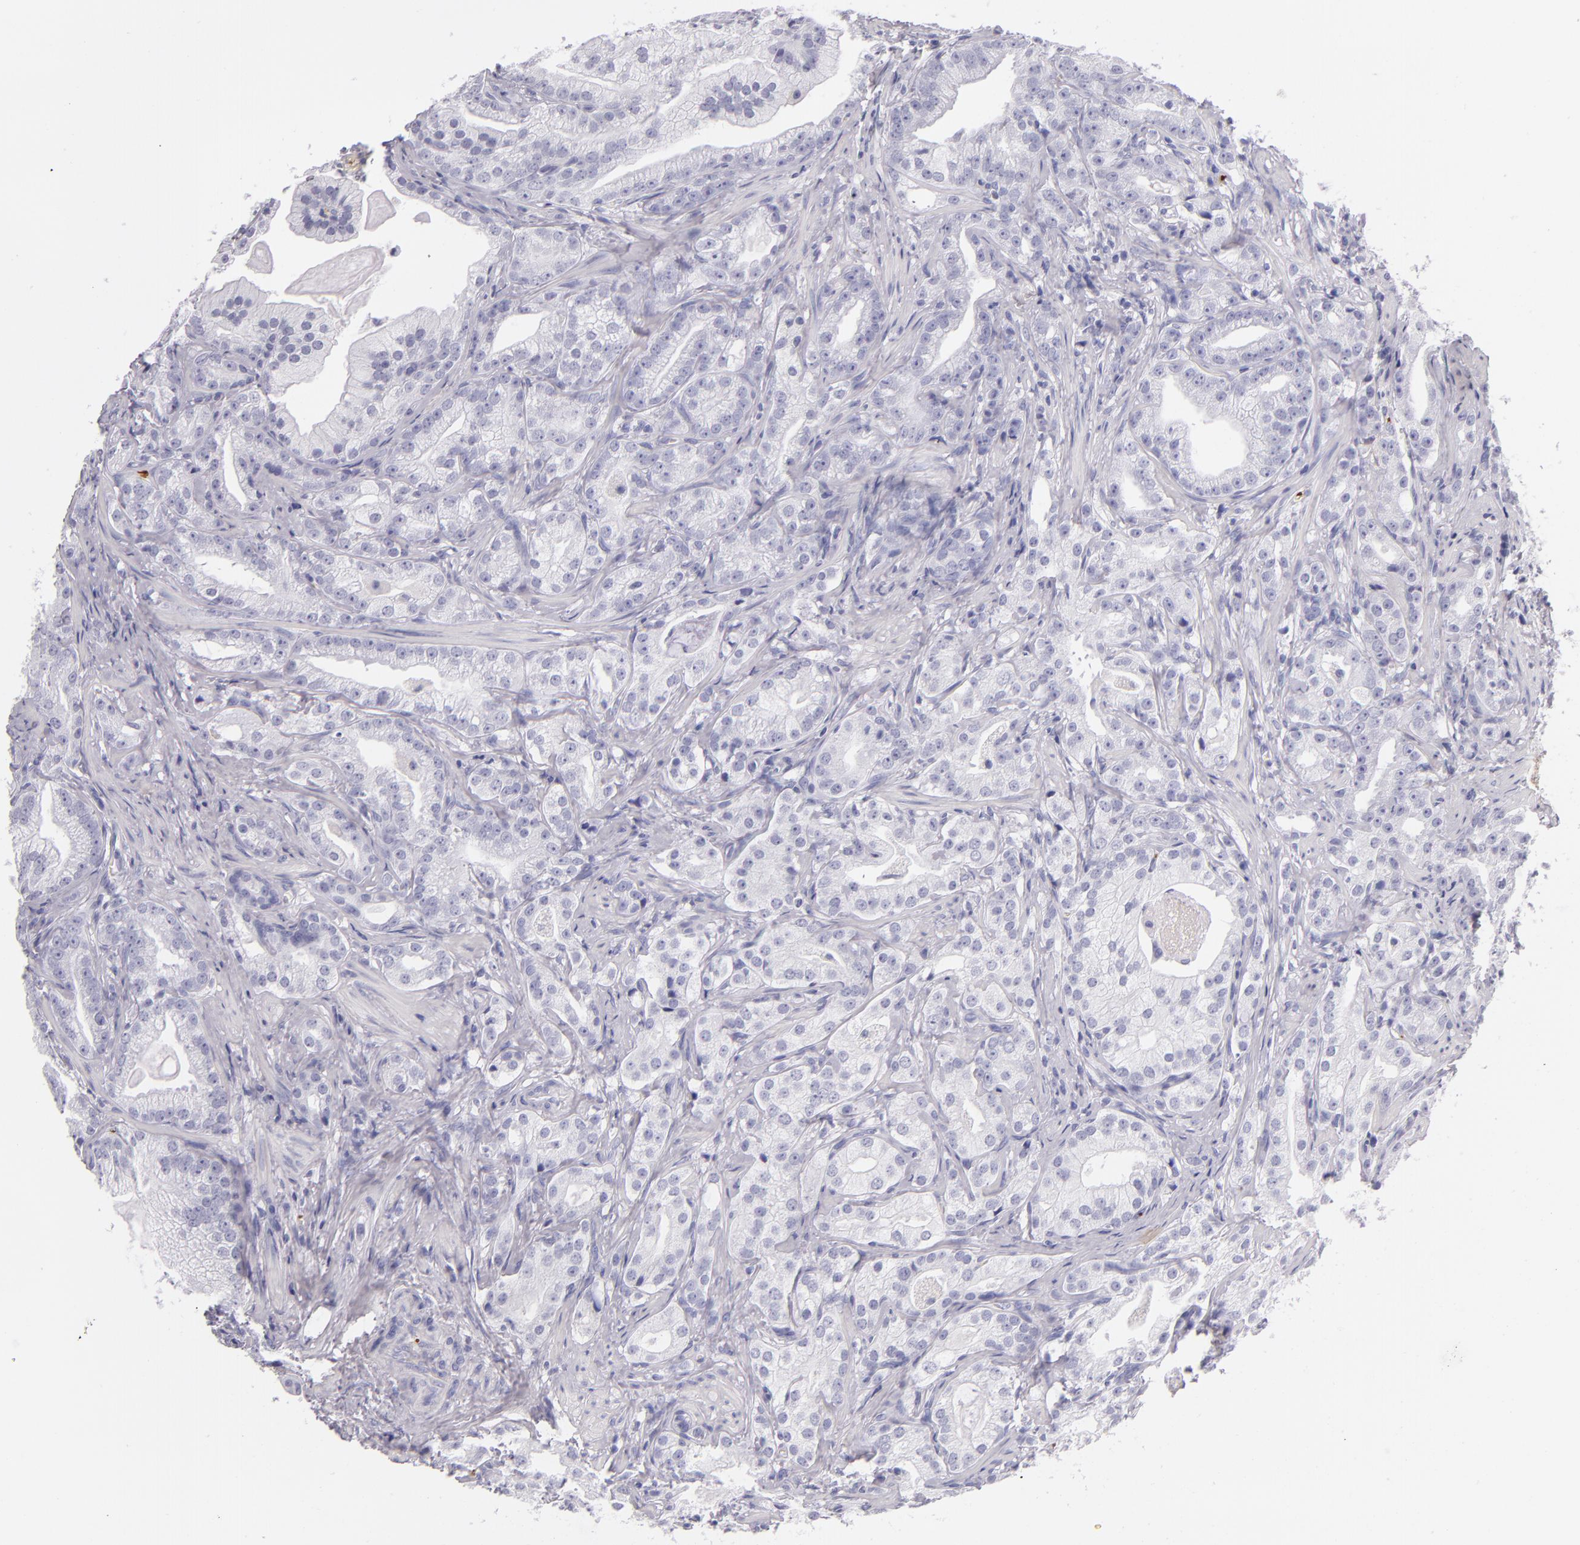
{"staining": {"intensity": "negative", "quantity": "none", "location": "none"}, "tissue": "prostate cancer", "cell_type": "Tumor cells", "image_type": "cancer", "snomed": [{"axis": "morphology", "description": "Adenocarcinoma, Low grade"}, {"axis": "topography", "description": "Prostate"}], "caption": "The micrograph displays no significant positivity in tumor cells of prostate cancer (low-grade adenocarcinoma).", "gene": "GP1BA", "patient": {"sex": "male", "age": 59}}